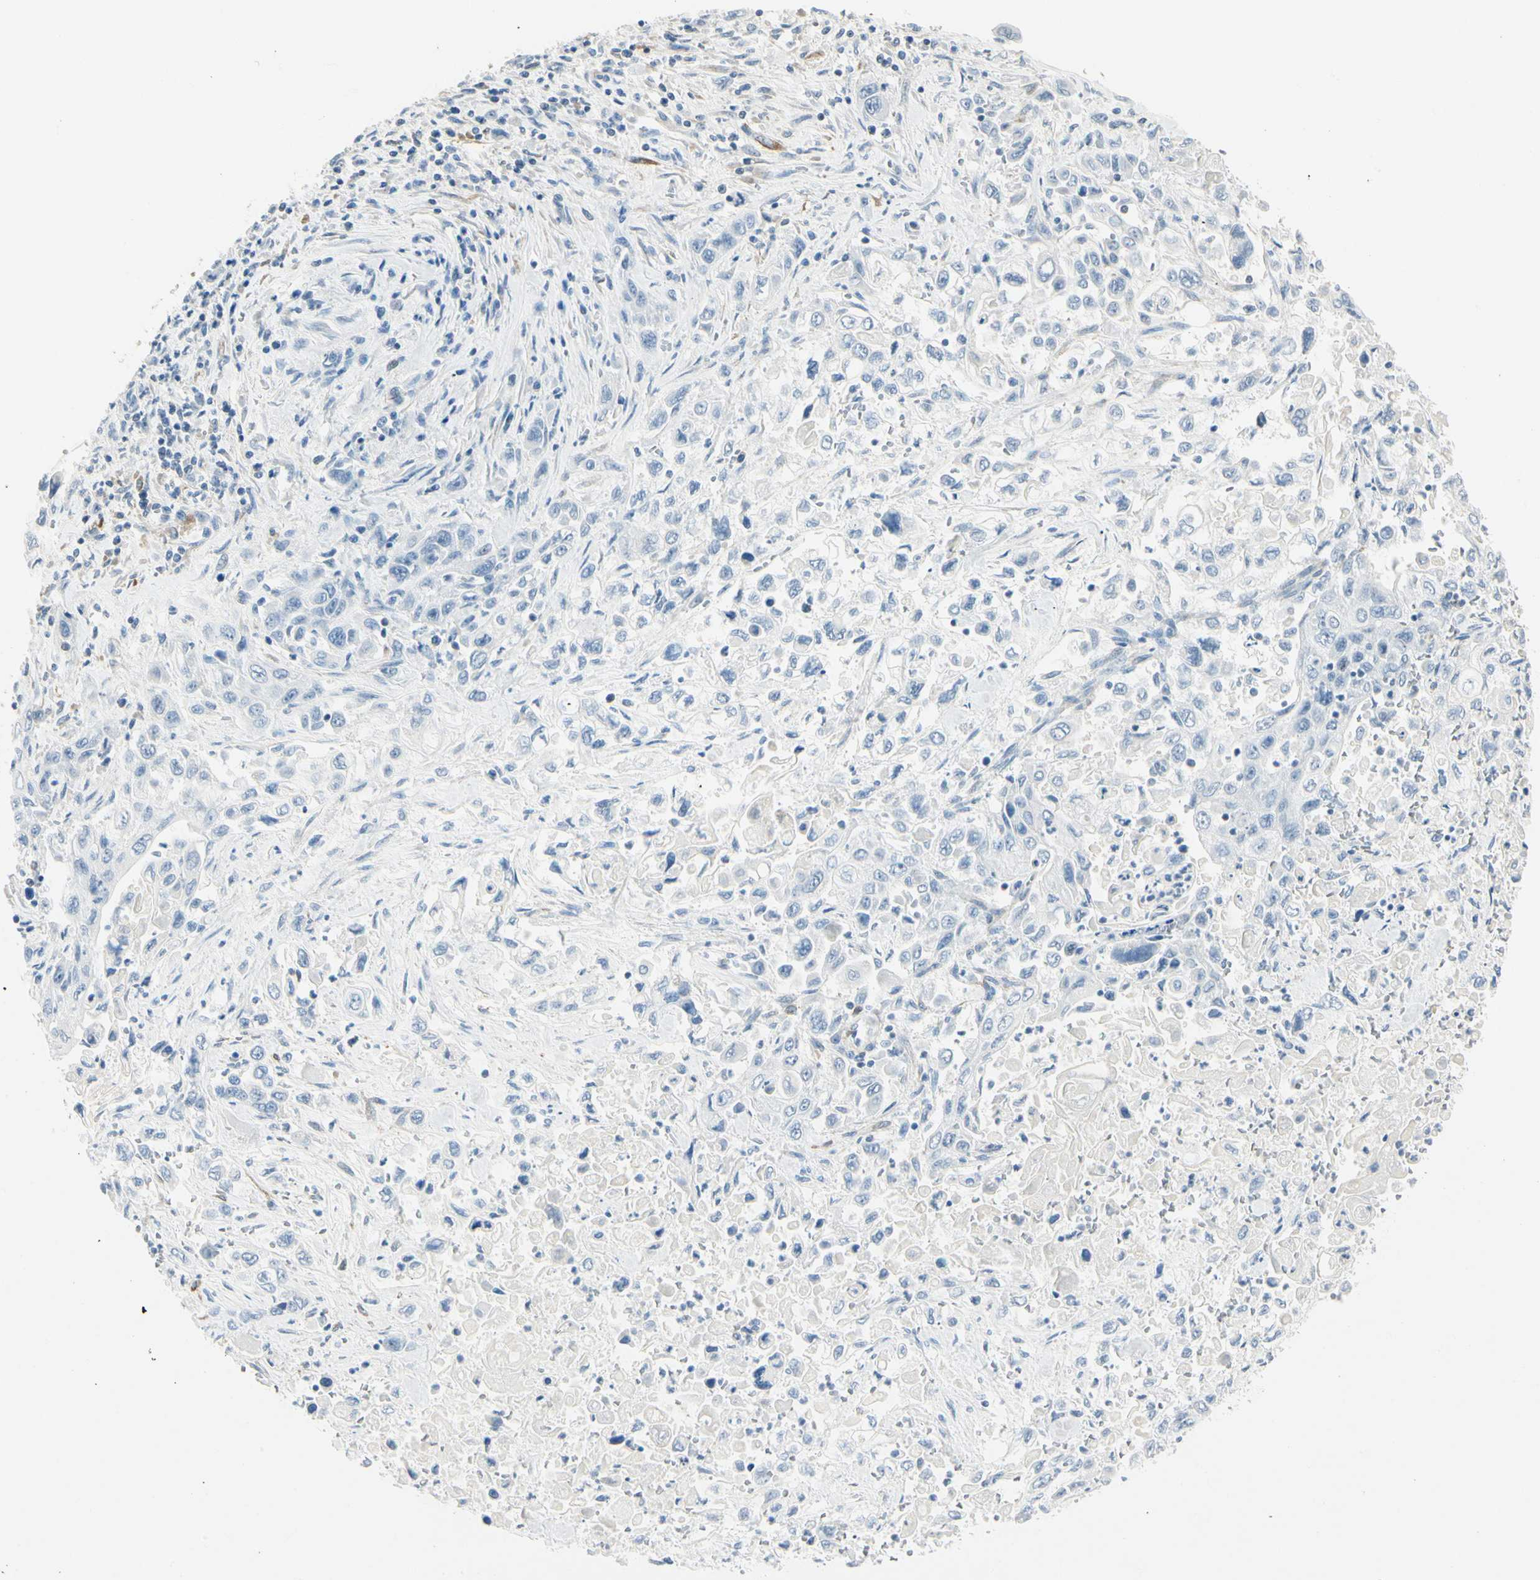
{"staining": {"intensity": "negative", "quantity": "none", "location": "none"}, "tissue": "pancreatic cancer", "cell_type": "Tumor cells", "image_type": "cancer", "snomed": [{"axis": "morphology", "description": "Adenocarcinoma, NOS"}, {"axis": "topography", "description": "Pancreas"}], "caption": "A histopathology image of pancreatic cancer (adenocarcinoma) stained for a protein reveals no brown staining in tumor cells.", "gene": "AMPH", "patient": {"sex": "male", "age": 70}}